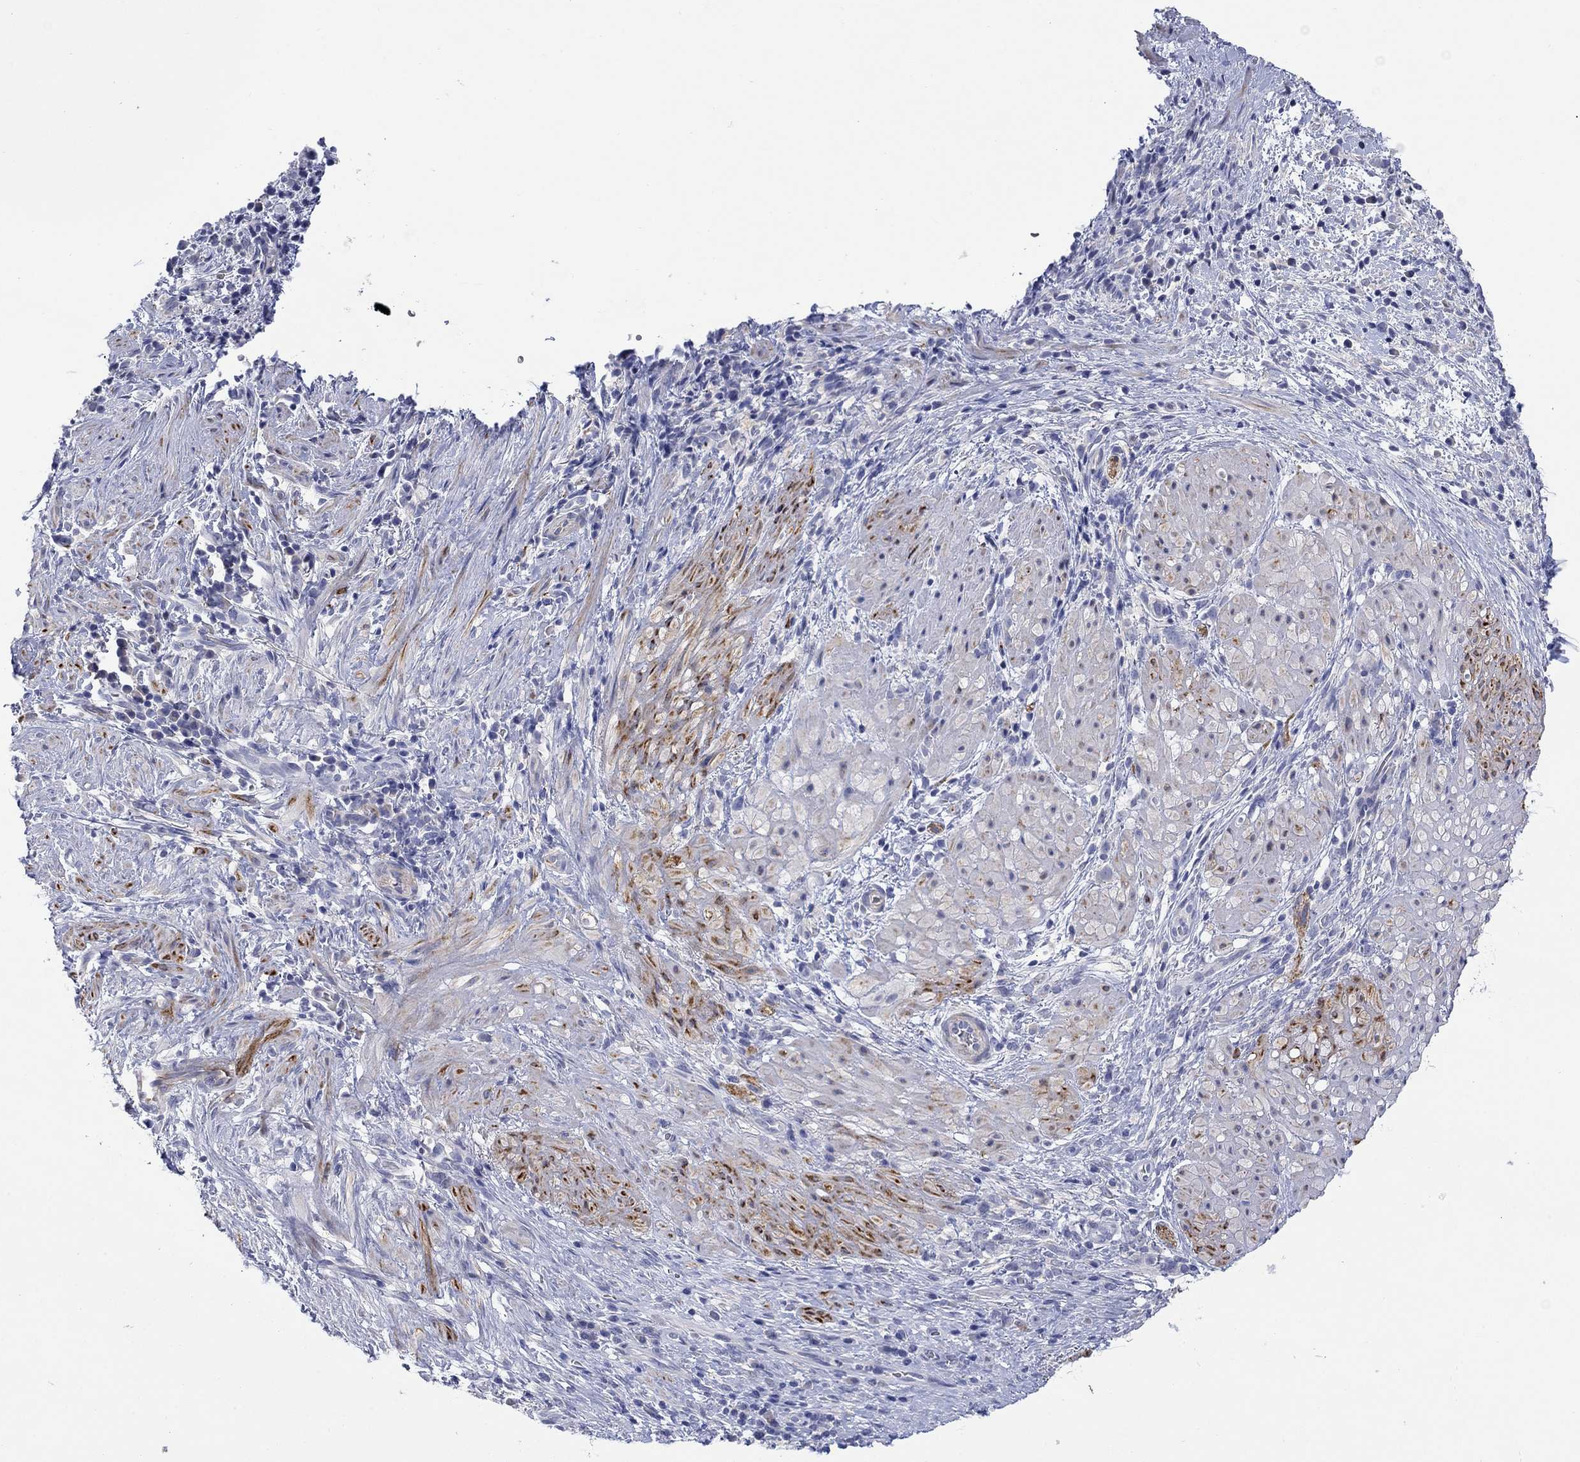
{"staining": {"intensity": "negative", "quantity": "none", "location": "none"}, "tissue": "stomach cancer", "cell_type": "Tumor cells", "image_type": "cancer", "snomed": [{"axis": "morphology", "description": "Adenocarcinoma, NOS"}, {"axis": "topography", "description": "Stomach"}], "caption": "Tumor cells are negative for brown protein staining in stomach cancer. (DAB (3,3'-diaminobenzidine) IHC with hematoxylin counter stain).", "gene": "PTPRZ1", "patient": {"sex": "female", "age": 57}}